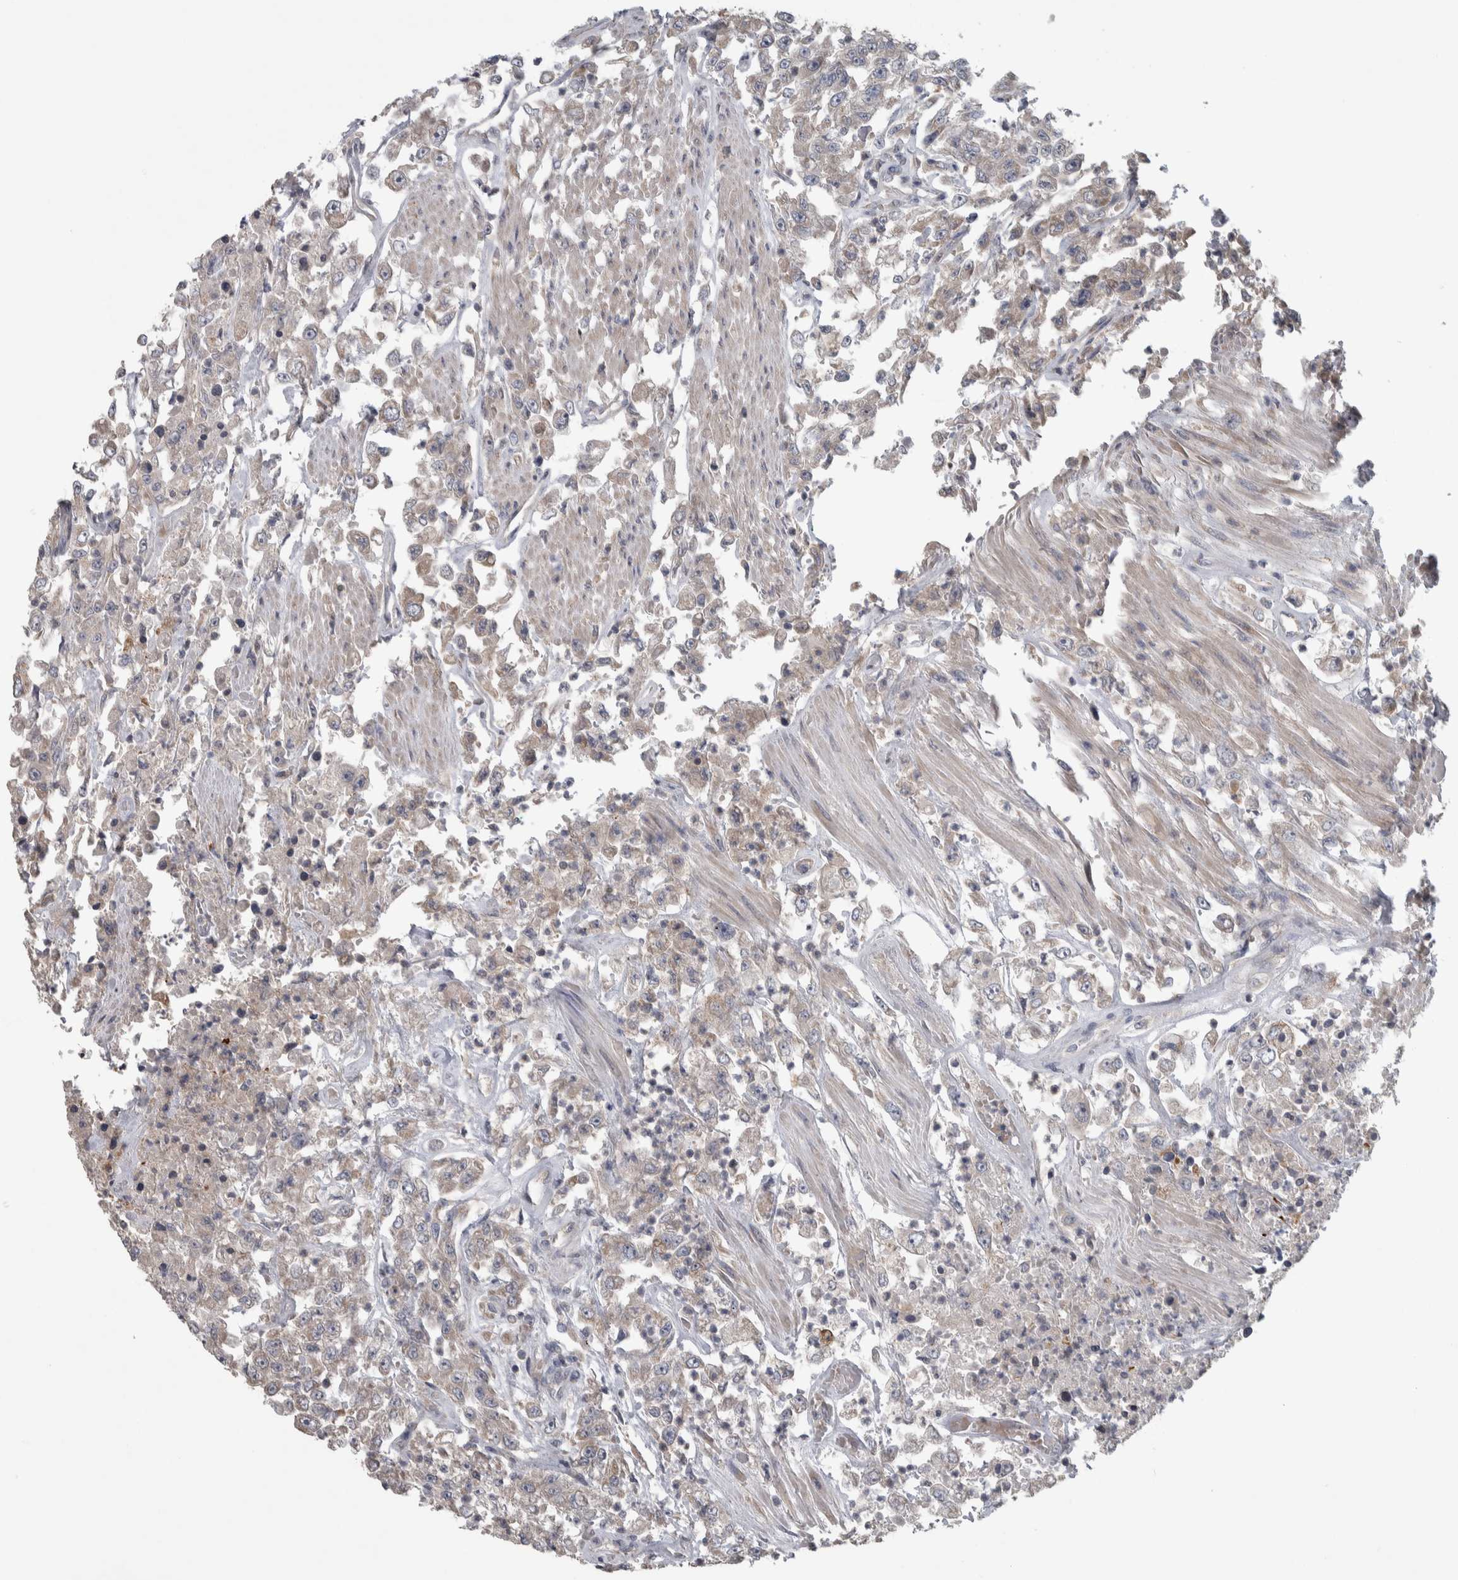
{"staining": {"intensity": "weak", "quantity": "25%-75%", "location": "cytoplasmic/membranous"}, "tissue": "urothelial cancer", "cell_type": "Tumor cells", "image_type": "cancer", "snomed": [{"axis": "morphology", "description": "Urothelial carcinoma, High grade"}, {"axis": "topography", "description": "Urinary bladder"}], "caption": "About 25%-75% of tumor cells in high-grade urothelial carcinoma exhibit weak cytoplasmic/membranous protein expression as visualized by brown immunohistochemical staining.", "gene": "SRP68", "patient": {"sex": "male", "age": 46}}